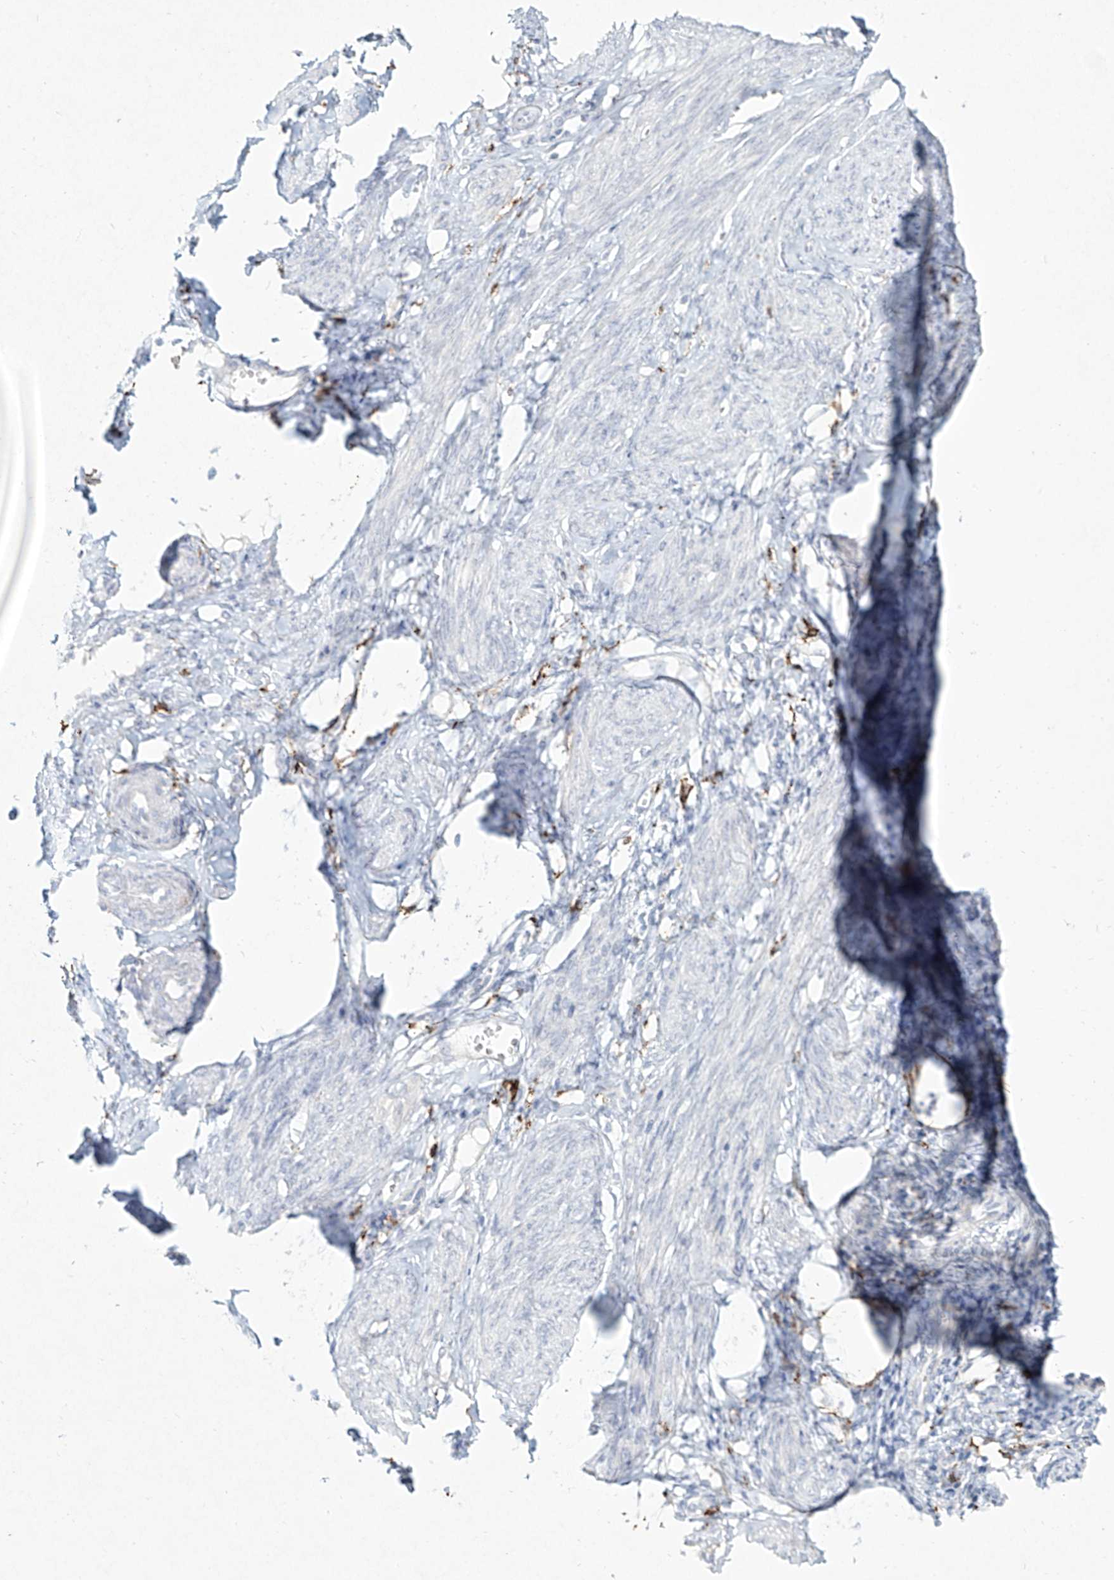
{"staining": {"intensity": "negative", "quantity": "none", "location": "none"}, "tissue": "endometrium", "cell_type": "Cells in endometrial stroma", "image_type": "normal", "snomed": [{"axis": "morphology", "description": "Normal tissue, NOS"}, {"axis": "topography", "description": "Uterus"}, {"axis": "topography", "description": "Endometrium"}], "caption": "Immunohistochemistry histopathology image of benign endometrium: human endometrium stained with DAB displays no significant protein staining in cells in endometrial stroma.", "gene": "CD209", "patient": {"sex": "female", "age": 48}}